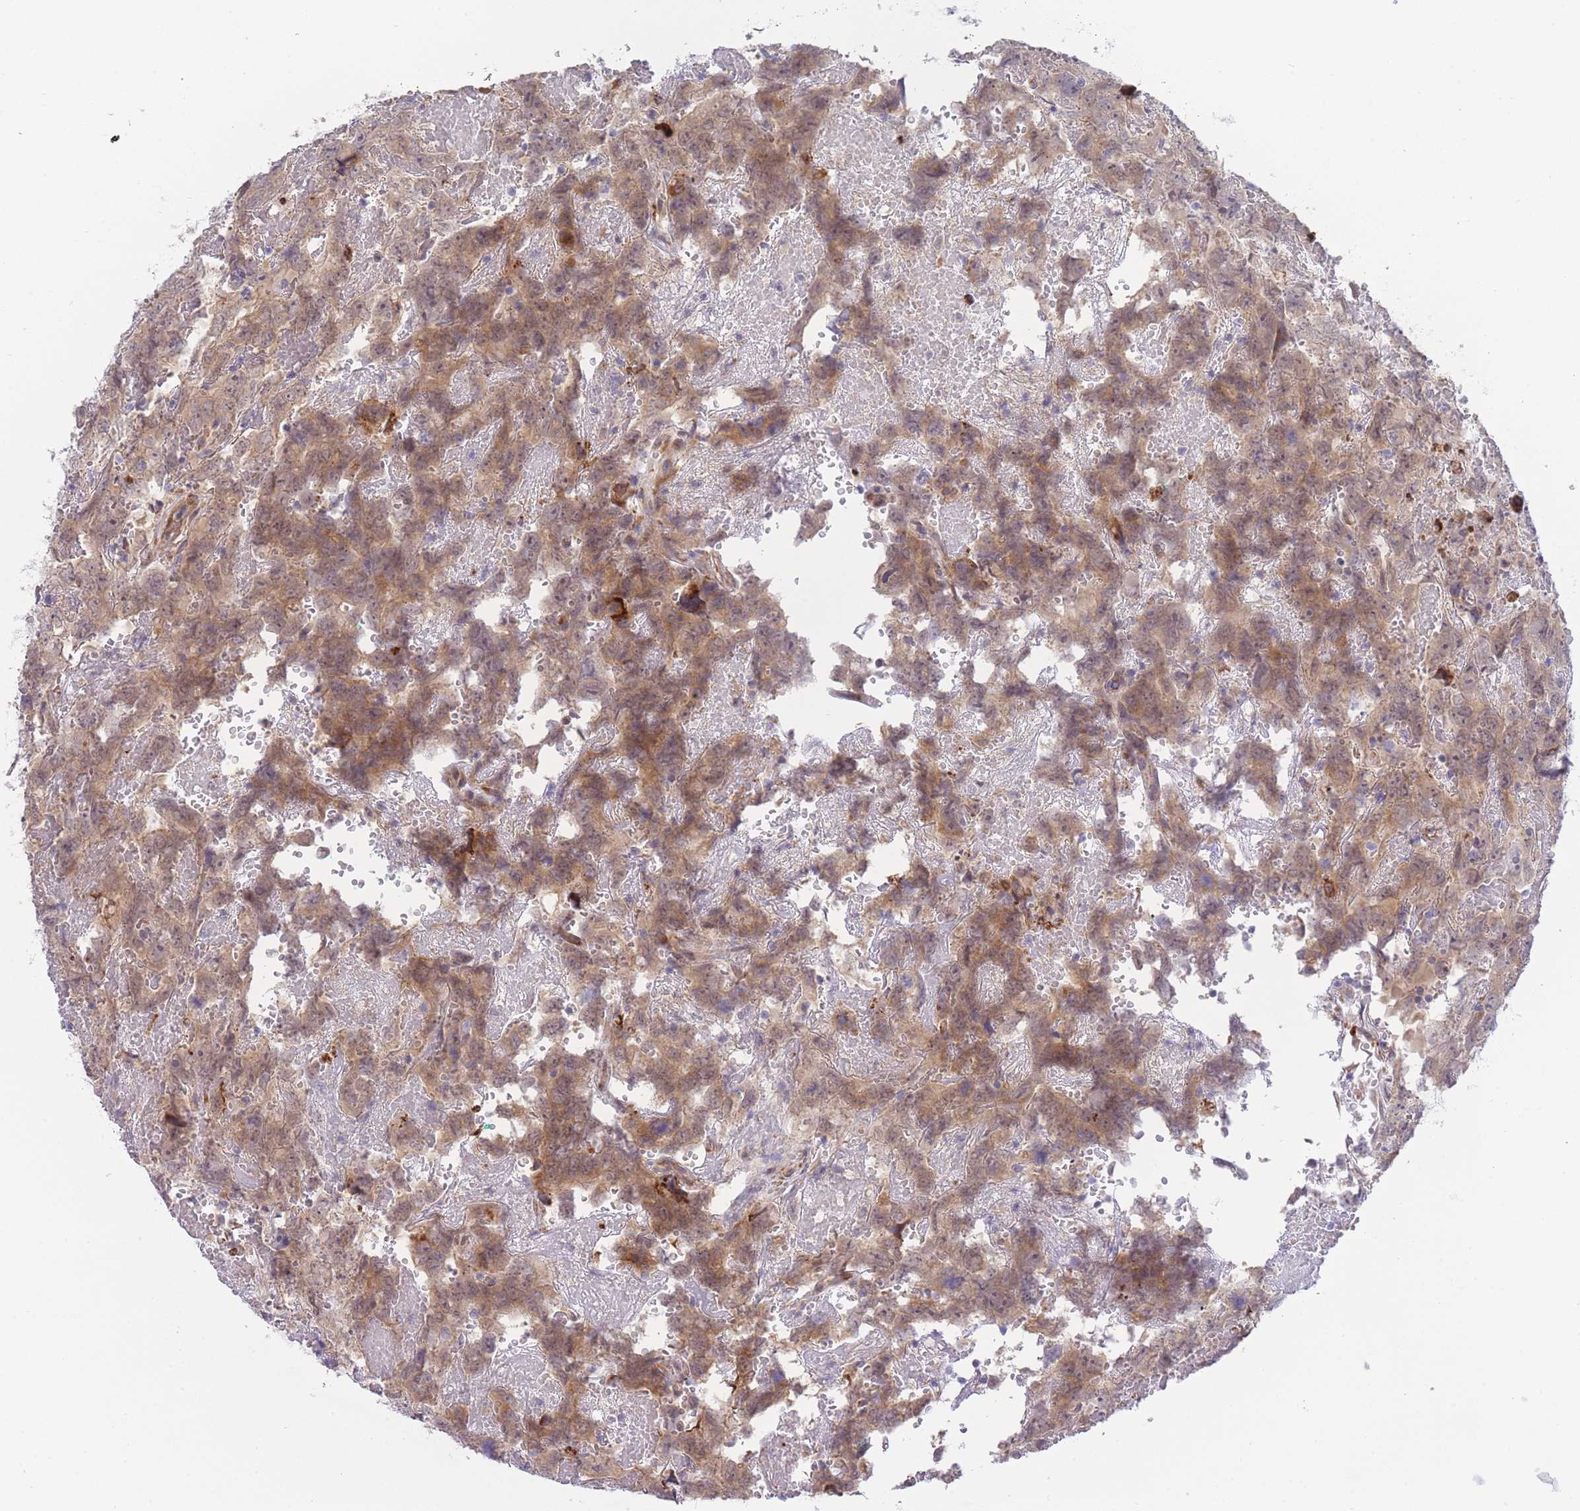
{"staining": {"intensity": "moderate", "quantity": ">75%", "location": "cytoplasmic/membranous,nuclear"}, "tissue": "testis cancer", "cell_type": "Tumor cells", "image_type": "cancer", "snomed": [{"axis": "morphology", "description": "Carcinoma, Embryonal, NOS"}, {"axis": "topography", "description": "Testis"}], "caption": "Testis embryonal carcinoma tissue displays moderate cytoplasmic/membranous and nuclear positivity in approximately >75% of tumor cells, visualized by immunohistochemistry.", "gene": "ZNF510", "patient": {"sex": "male", "age": 45}}